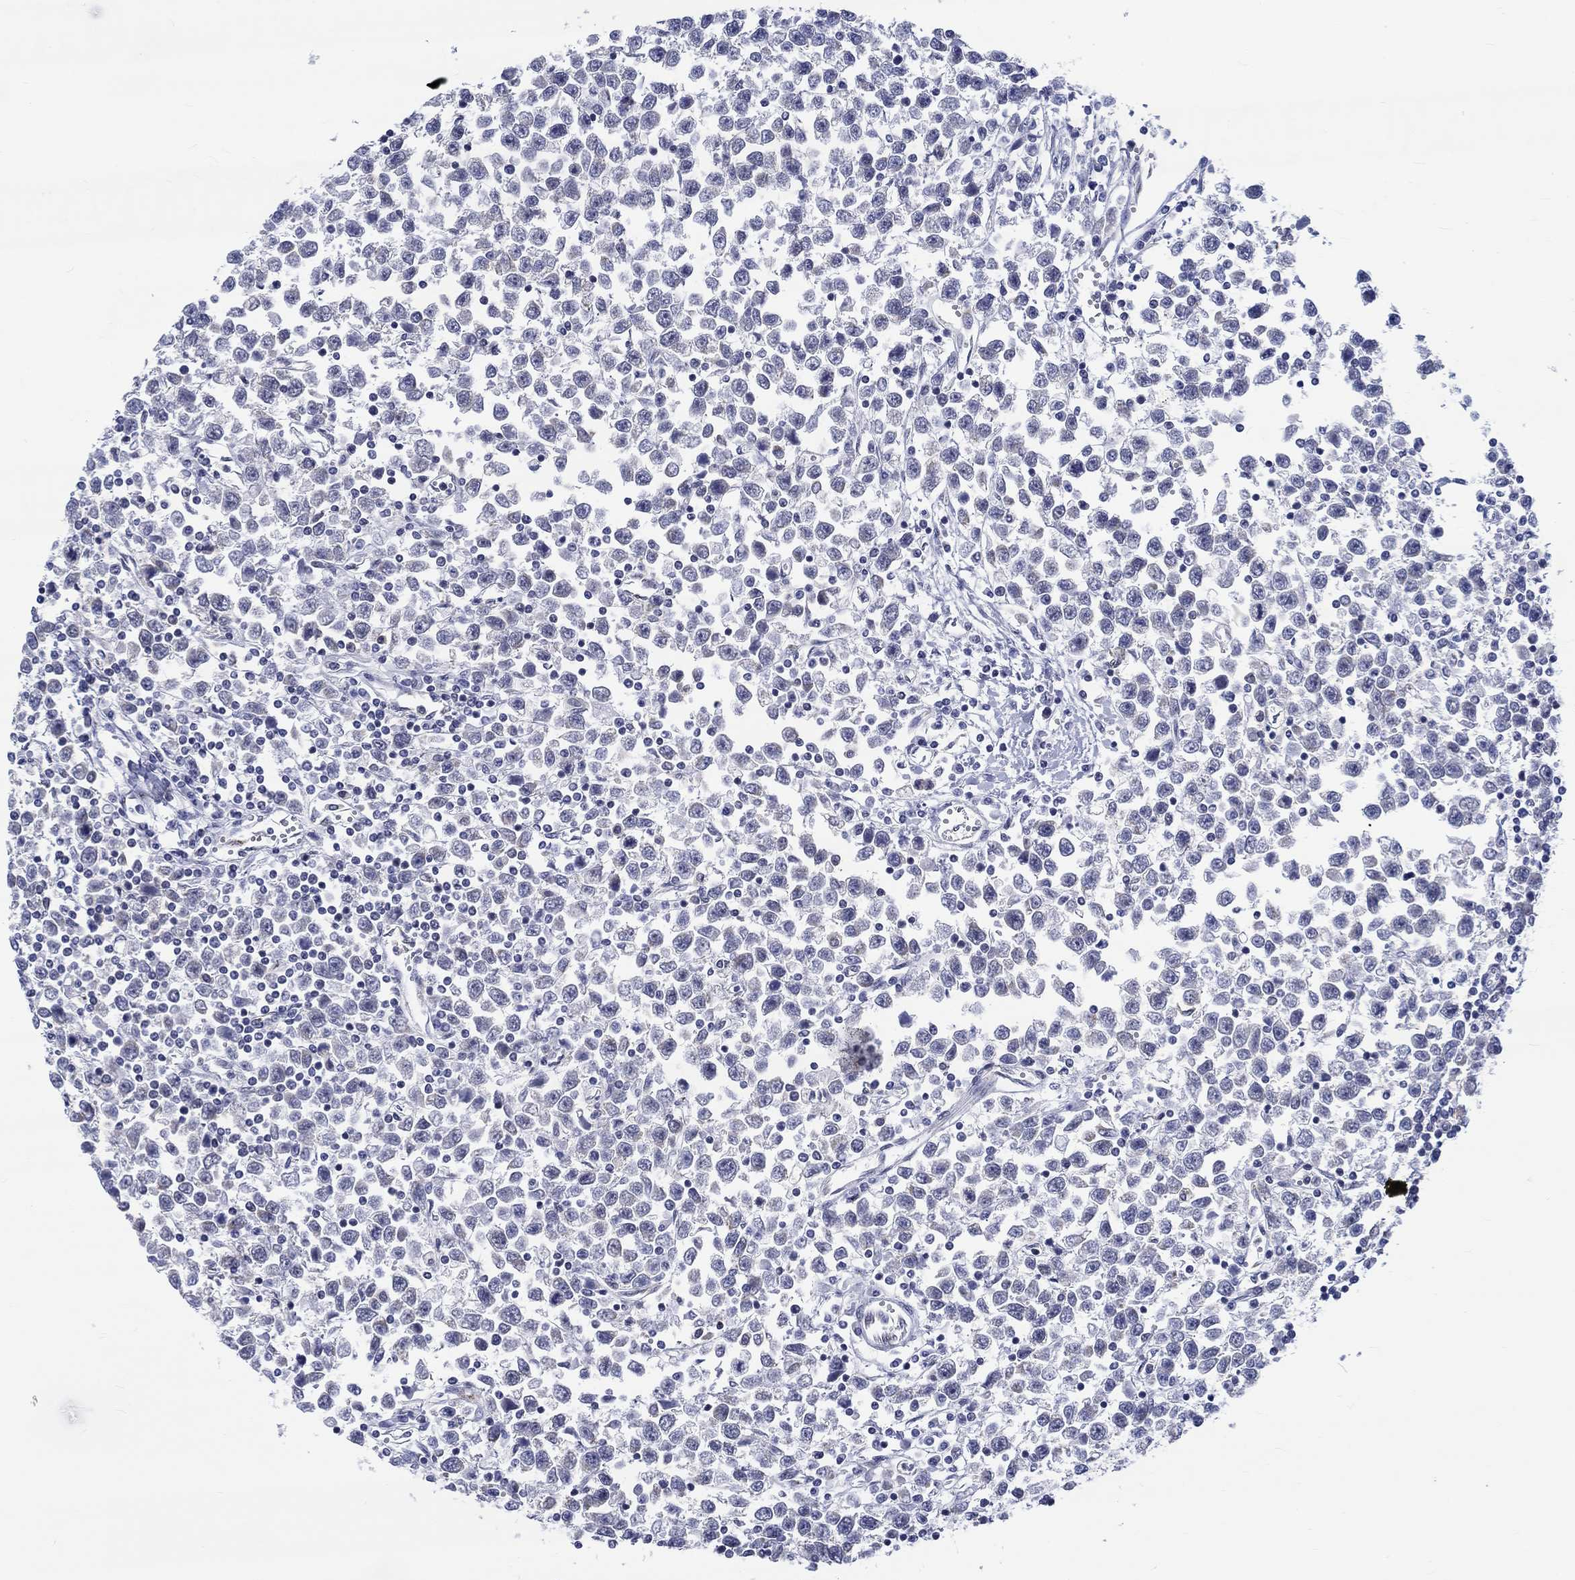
{"staining": {"intensity": "negative", "quantity": "none", "location": "none"}, "tissue": "testis cancer", "cell_type": "Tumor cells", "image_type": "cancer", "snomed": [{"axis": "morphology", "description": "Seminoma, NOS"}, {"axis": "topography", "description": "Testis"}], "caption": "Tumor cells are negative for protein expression in human seminoma (testis).", "gene": "ST6GALNAC1", "patient": {"sex": "male", "age": 34}}